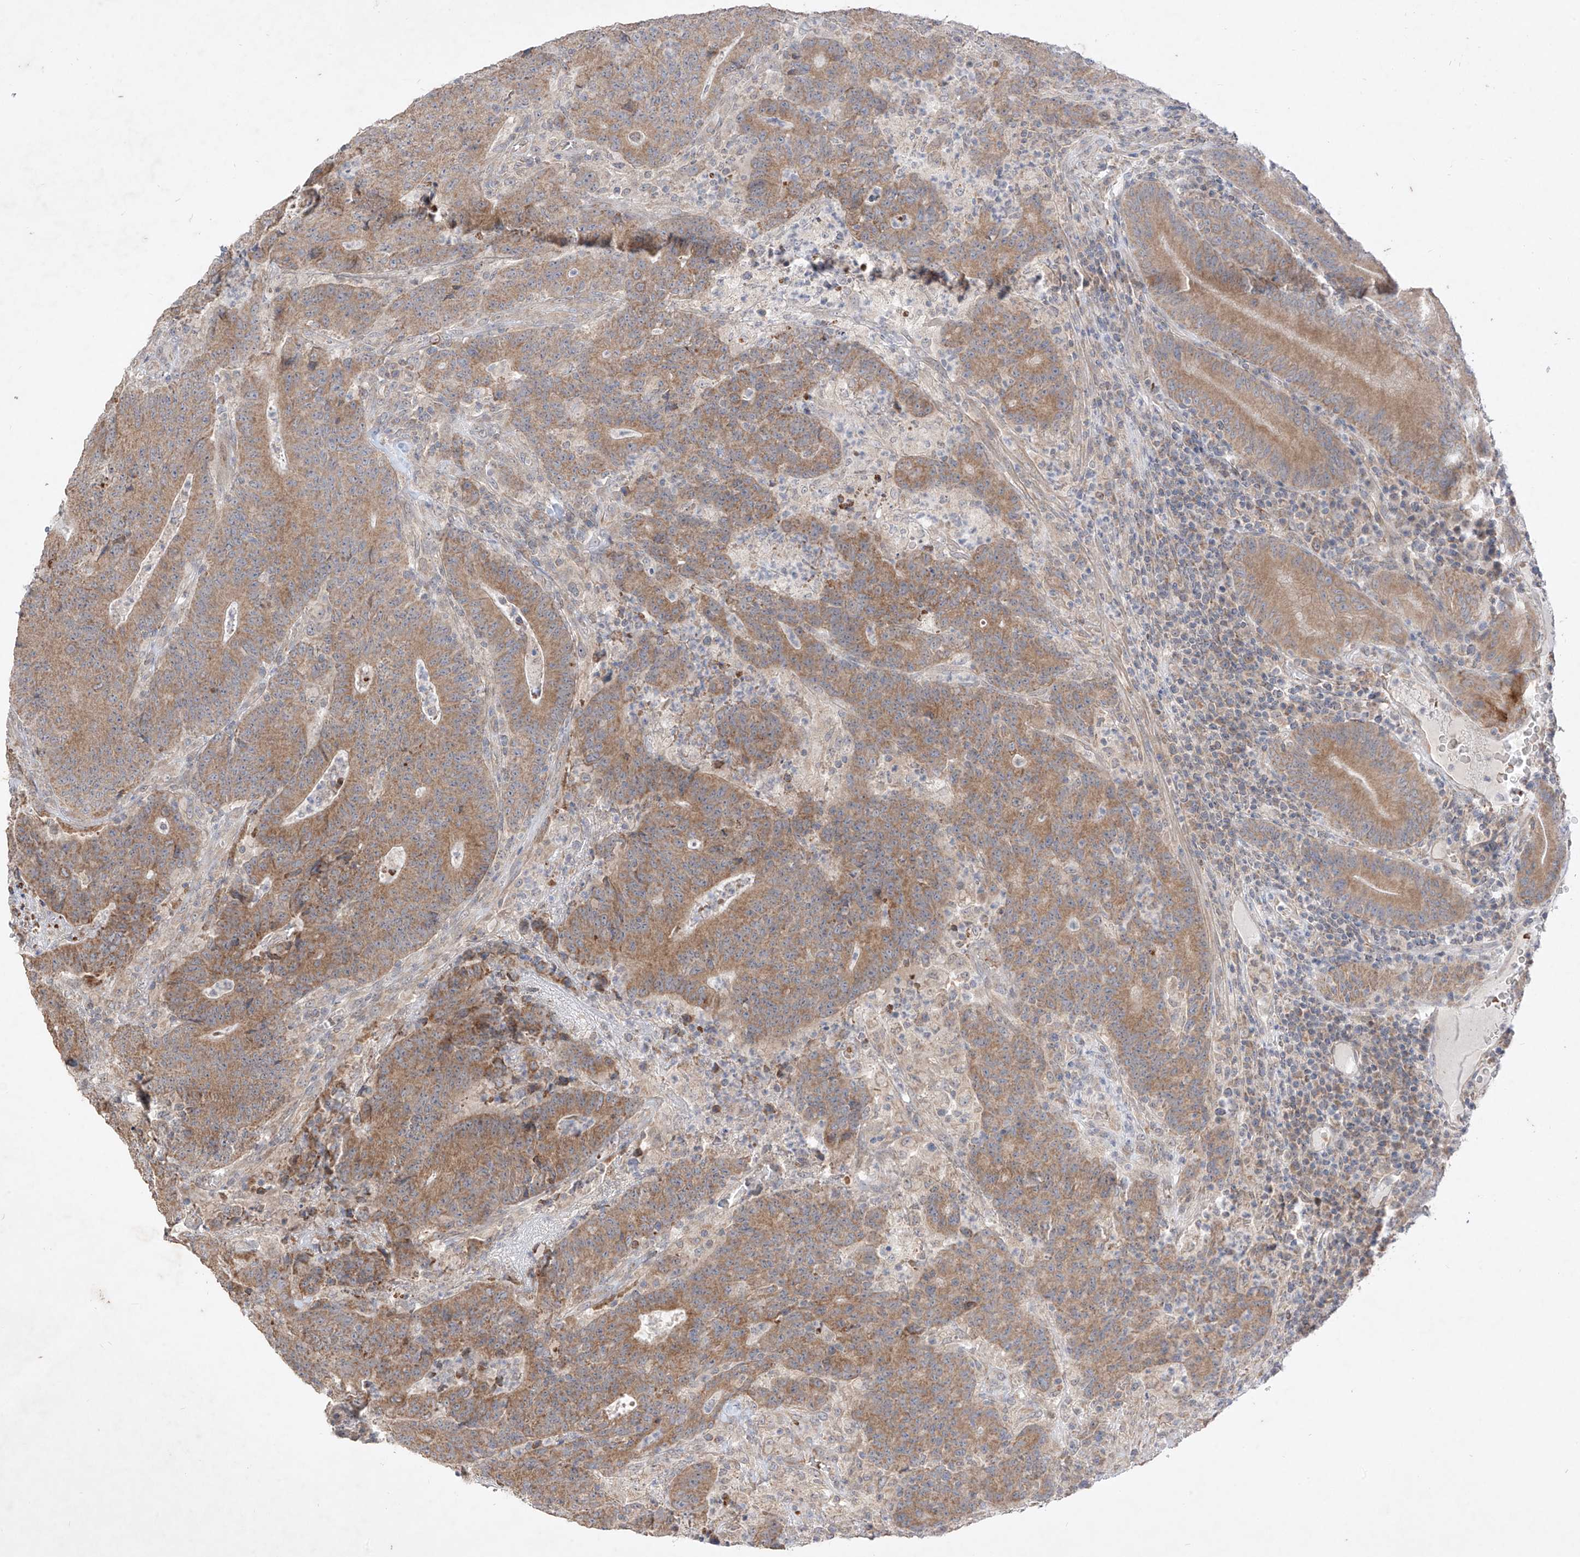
{"staining": {"intensity": "moderate", "quantity": ">75%", "location": "cytoplasmic/membranous"}, "tissue": "colorectal cancer", "cell_type": "Tumor cells", "image_type": "cancer", "snomed": [{"axis": "morphology", "description": "Normal tissue, NOS"}, {"axis": "morphology", "description": "Adenocarcinoma, NOS"}, {"axis": "topography", "description": "Colon"}], "caption": "Colorectal cancer (adenocarcinoma) tissue reveals moderate cytoplasmic/membranous staining in about >75% of tumor cells", "gene": "MTUS2", "patient": {"sex": "female", "age": 75}}